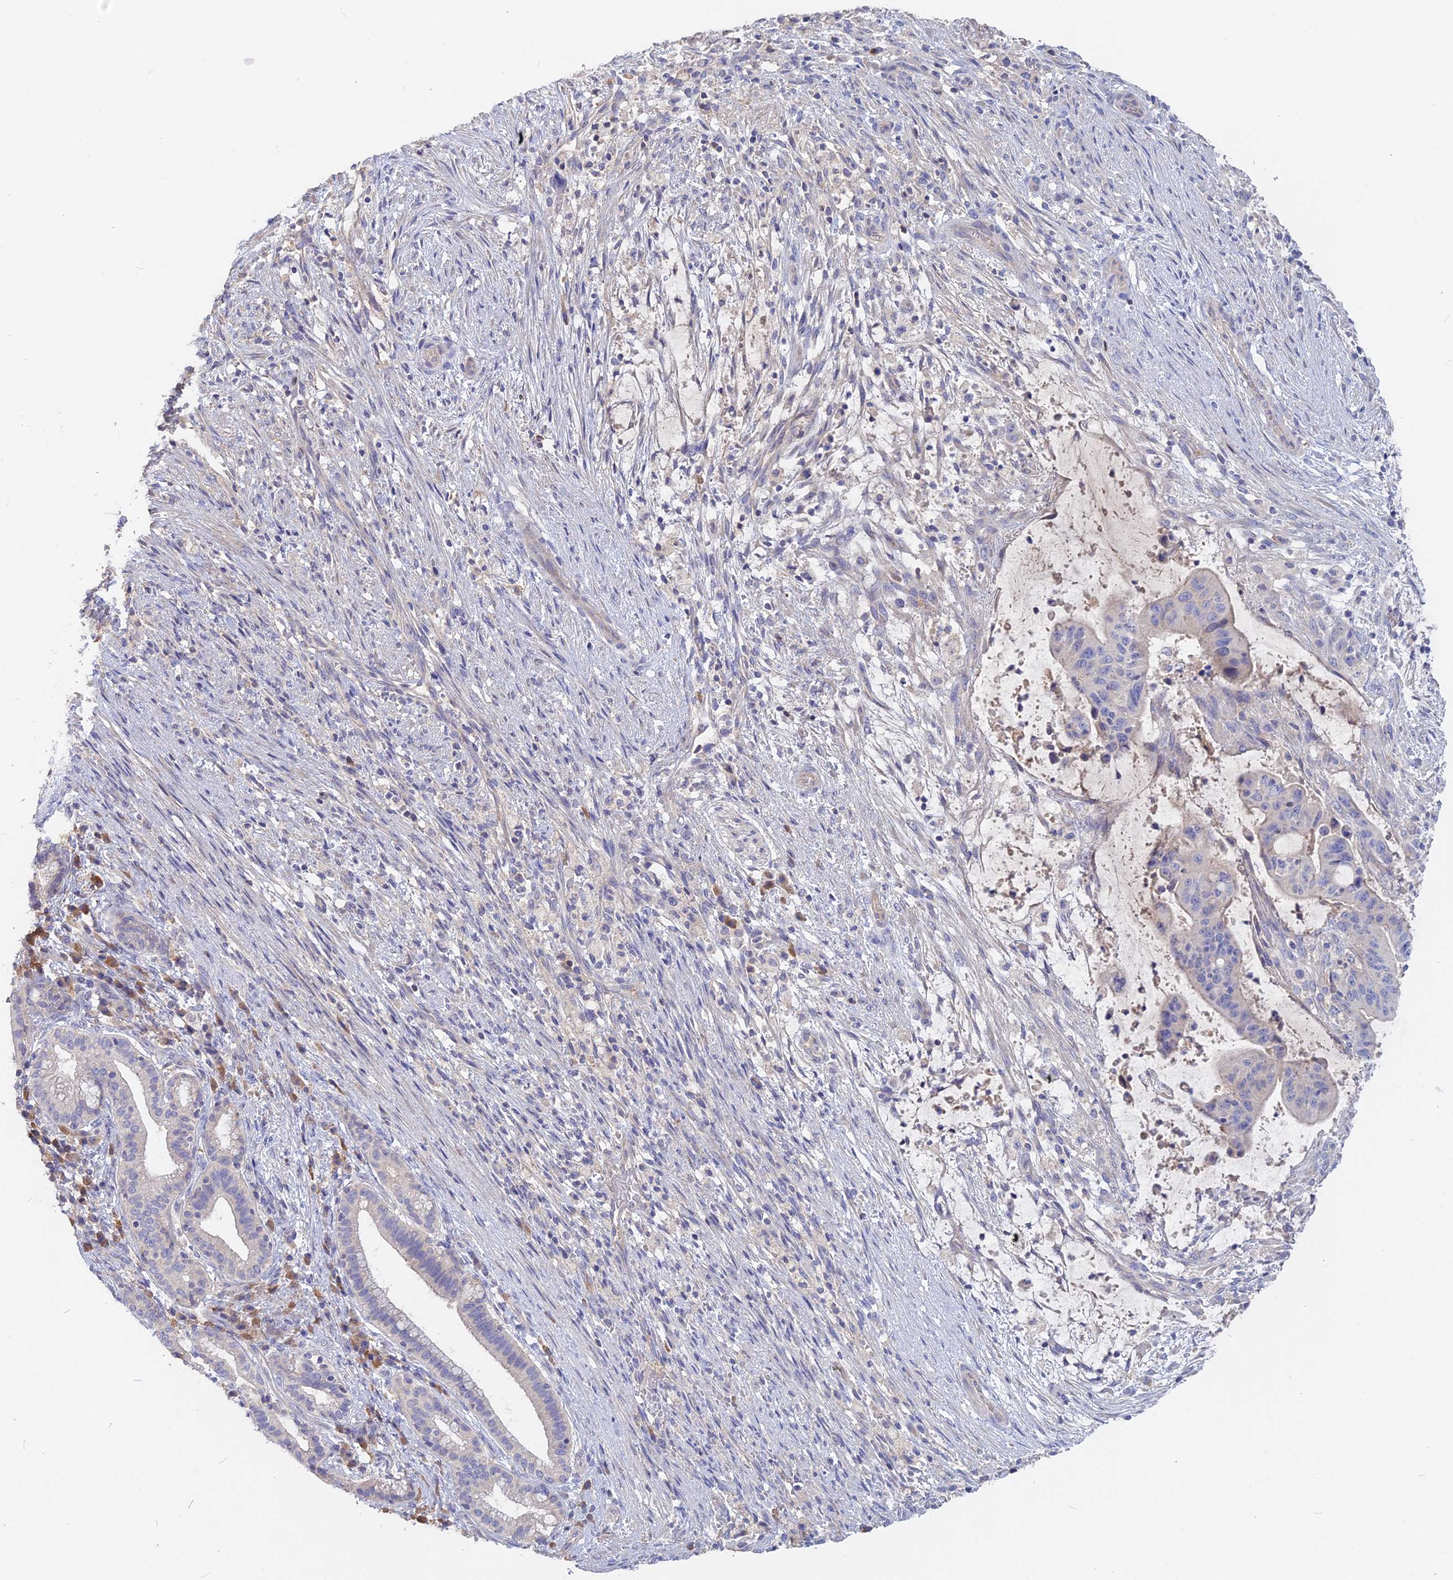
{"staining": {"intensity": "negative", "quantity": "none", "location": "none"}, "tissue": "liver cancer", "cell_type": "Tumor cells", "image_type": "cancer", "snomed": [{"axis": "morphology", "description": "Normal tissue, NOS"}, {"axis": "morphology", "description": "Cholangiocarcinoma"}, {"axis": "topography", "description": "Liver"}, {"axis": "topography", "description": "Peripheral nerve tissue"}], "caption": "The histopathology image exhibits no significant expression in tumor cells of cholangiocarcinoma (liver).", "gene": "ADGRA1", "patient": {"sex": "female", "age": 73}}